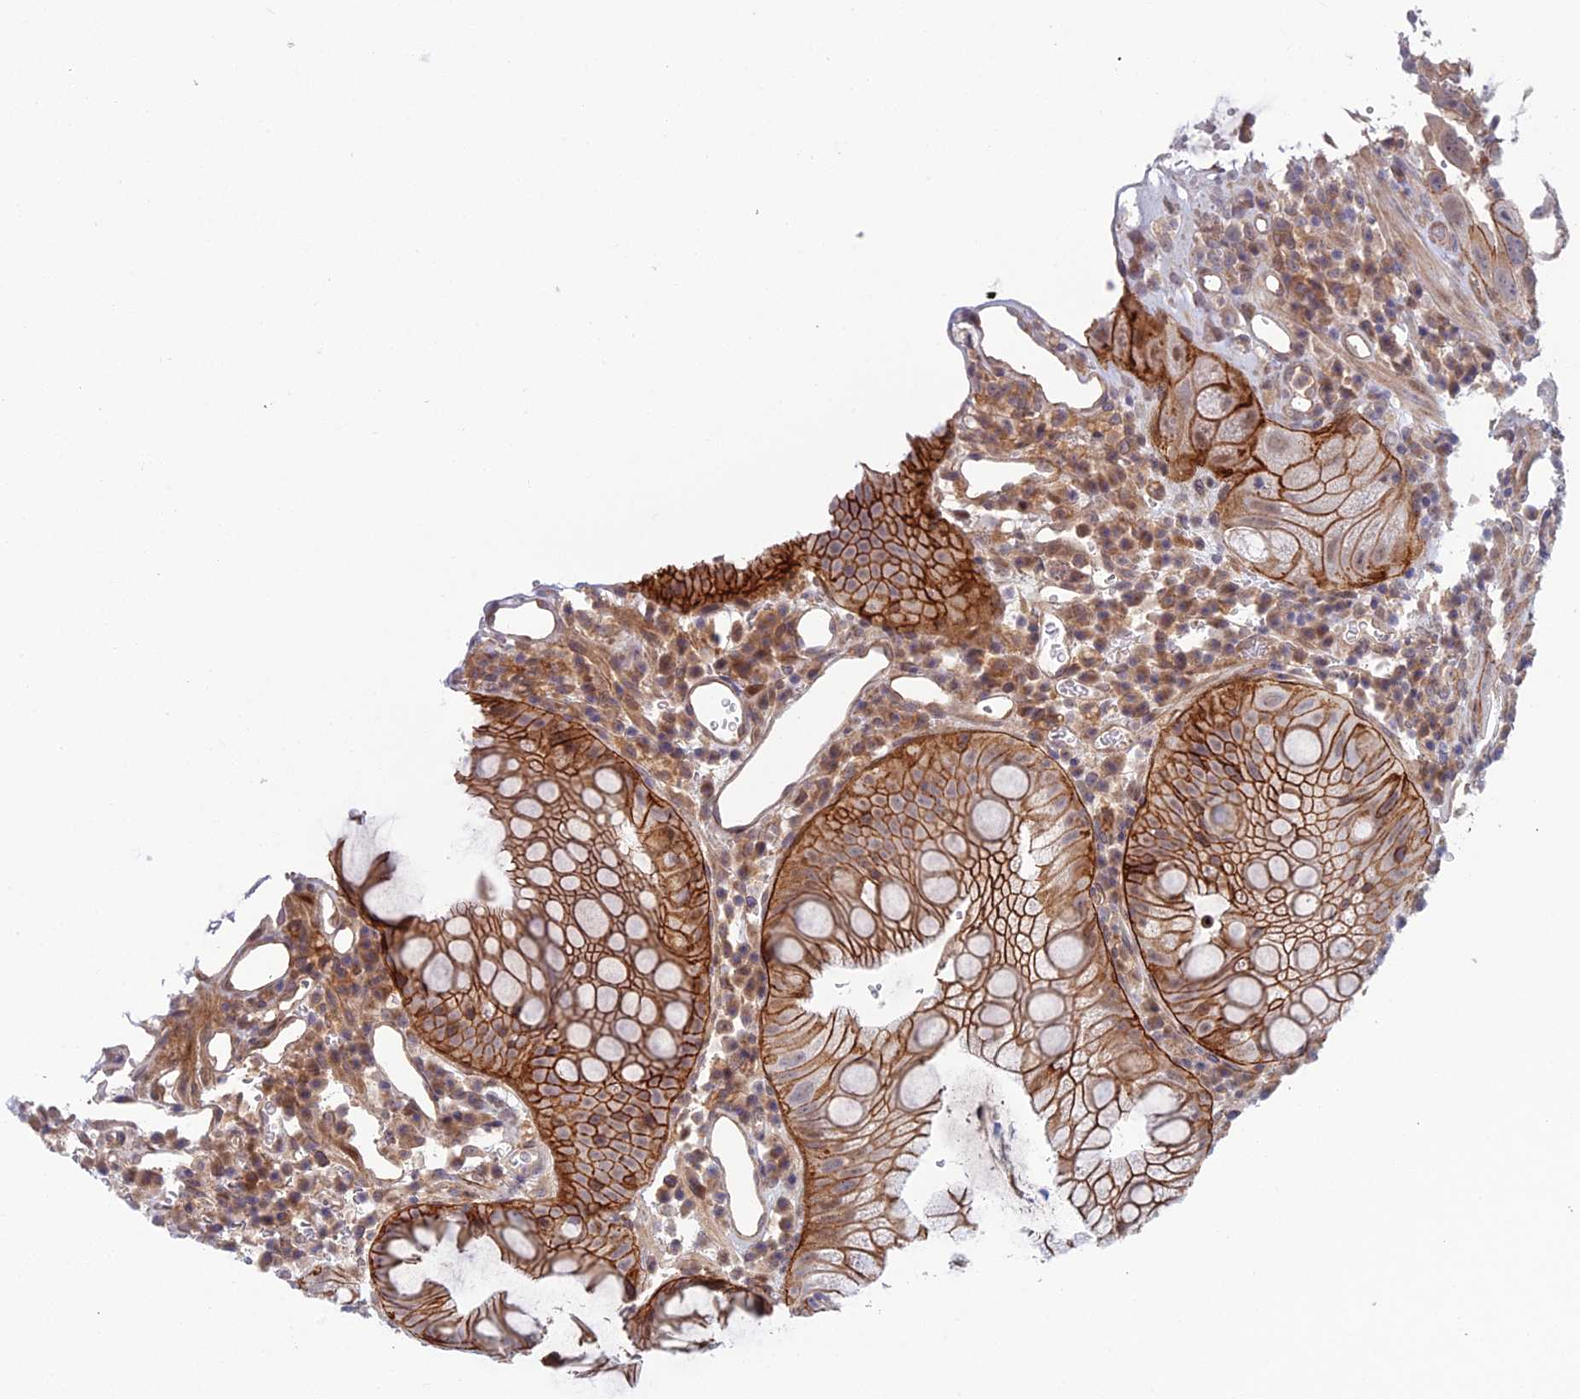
{"staining": {"intensity": "moderate", "quantity": ">75%", "location": "cytoplasmic/membranous"}, "tissue": "colorectal cancer", "cell_type": "Tumor cells", "image_type": "cancer", "snomed": [{"axis": "morphology", "description": "Adenocarcinoma, NOS"}, {"axis": "topography", "description": "Rectum"}], "caption": "Approximately >75% of tumor cells in colorectal adenocarcinoma demonstrate moderate cytoplasmic/membranous protein staining as visualized by brown immunohistochemical staining.", "gene": "ABHD1", "patient": {"sex": "male", "age": 63}}